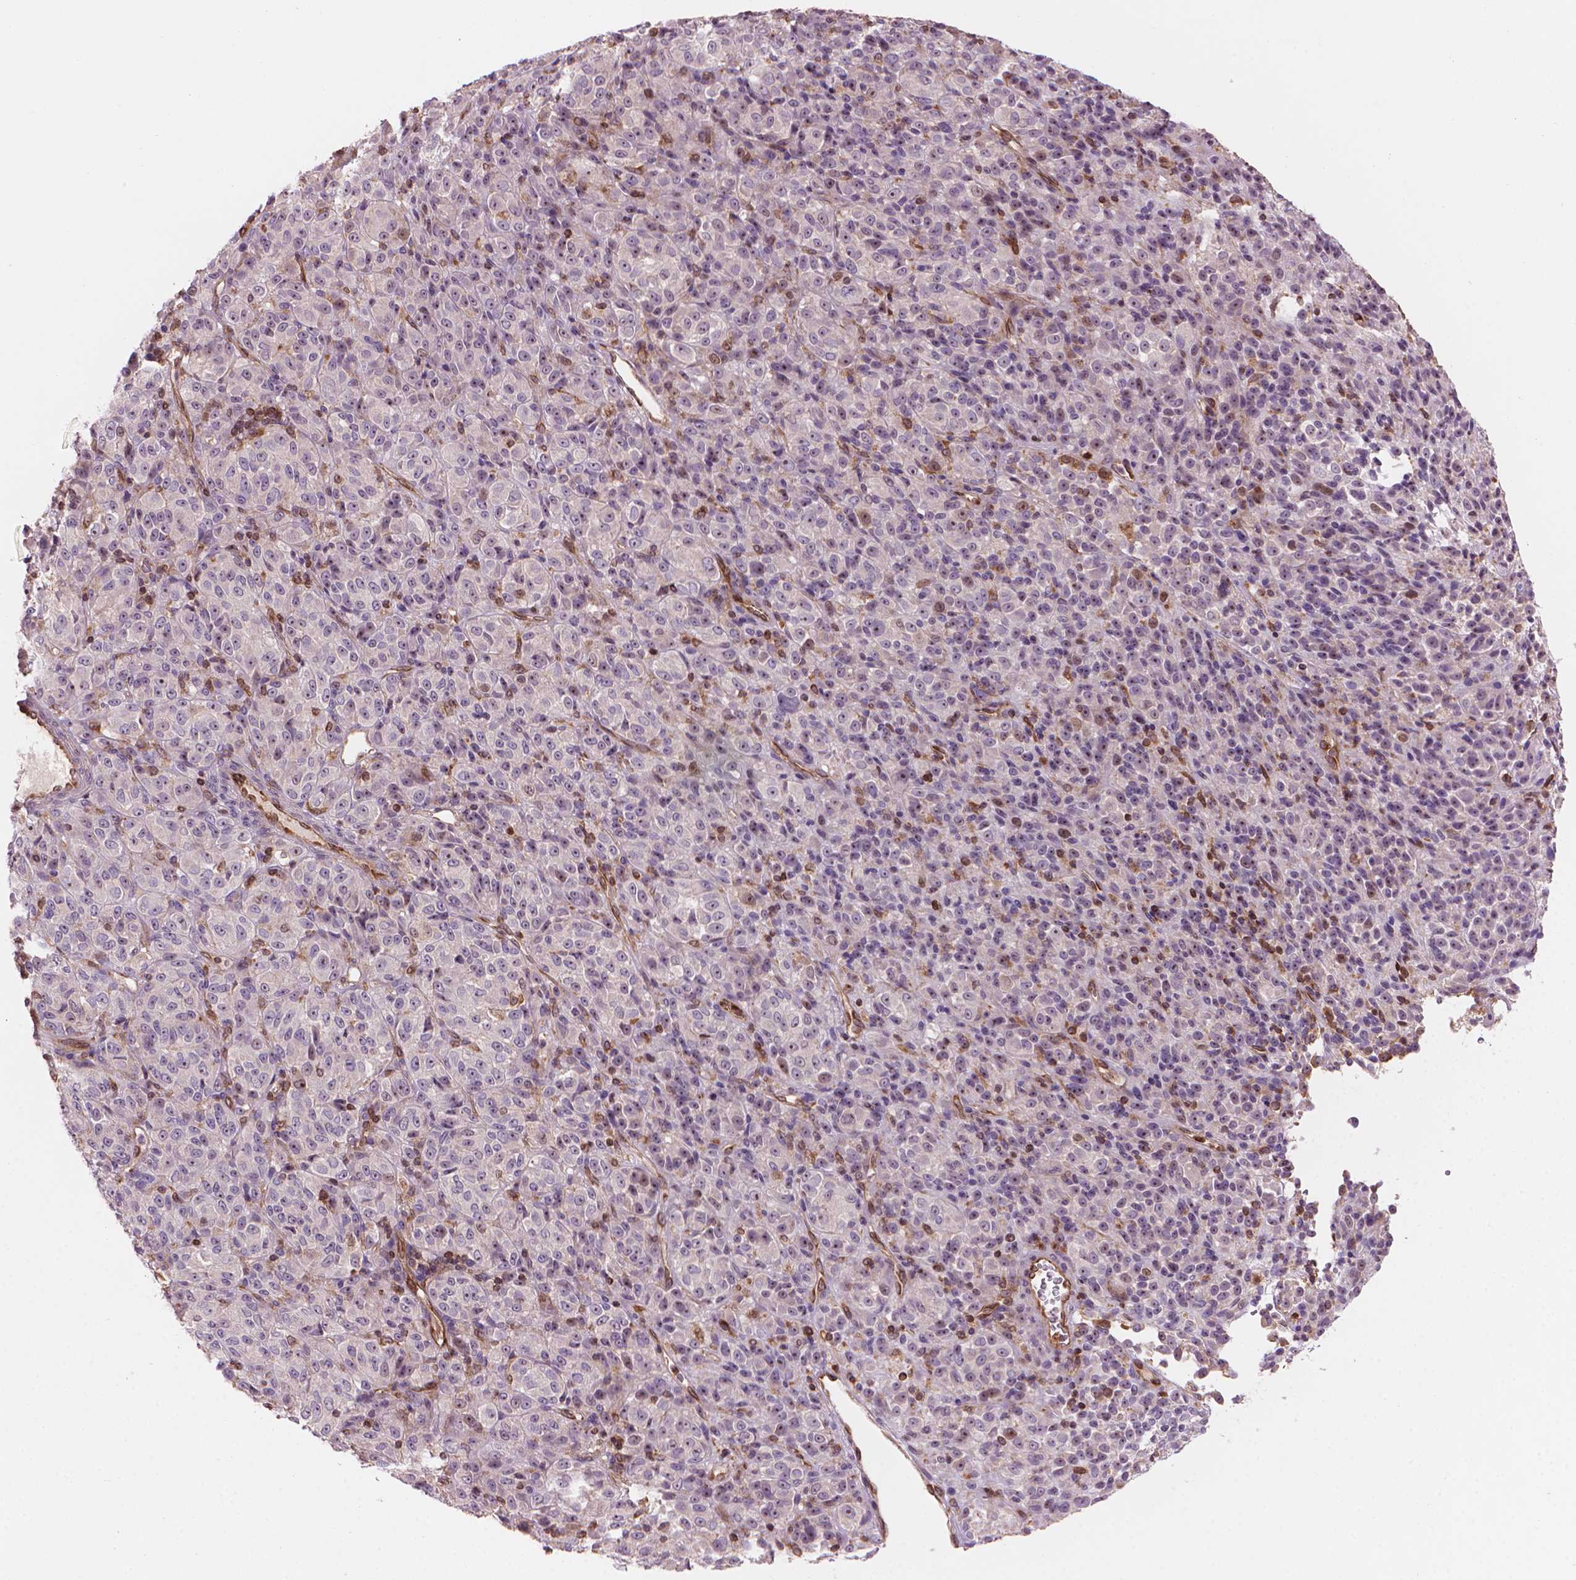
{"staining": {"intensity": "weak", "quantity": "<25%", "location": "nuclear"}, "tissue": "melanoma", "cell_type": "Tumor cells", "image_type": "cancer", "snomed": [{"axis": "morphology", "description": "Malignant melanoma, Metastatic site"}, {"axis": "topography", "description": "Brain"}], "caption": "Tumor cells are negative for brown protein staining in melanoma. (Brightfield microscopy of DAB immunohistochemistry (IHC) at high magnification).", "gene": "SMC2", "patient": {"sex": "female", "age": 56}}